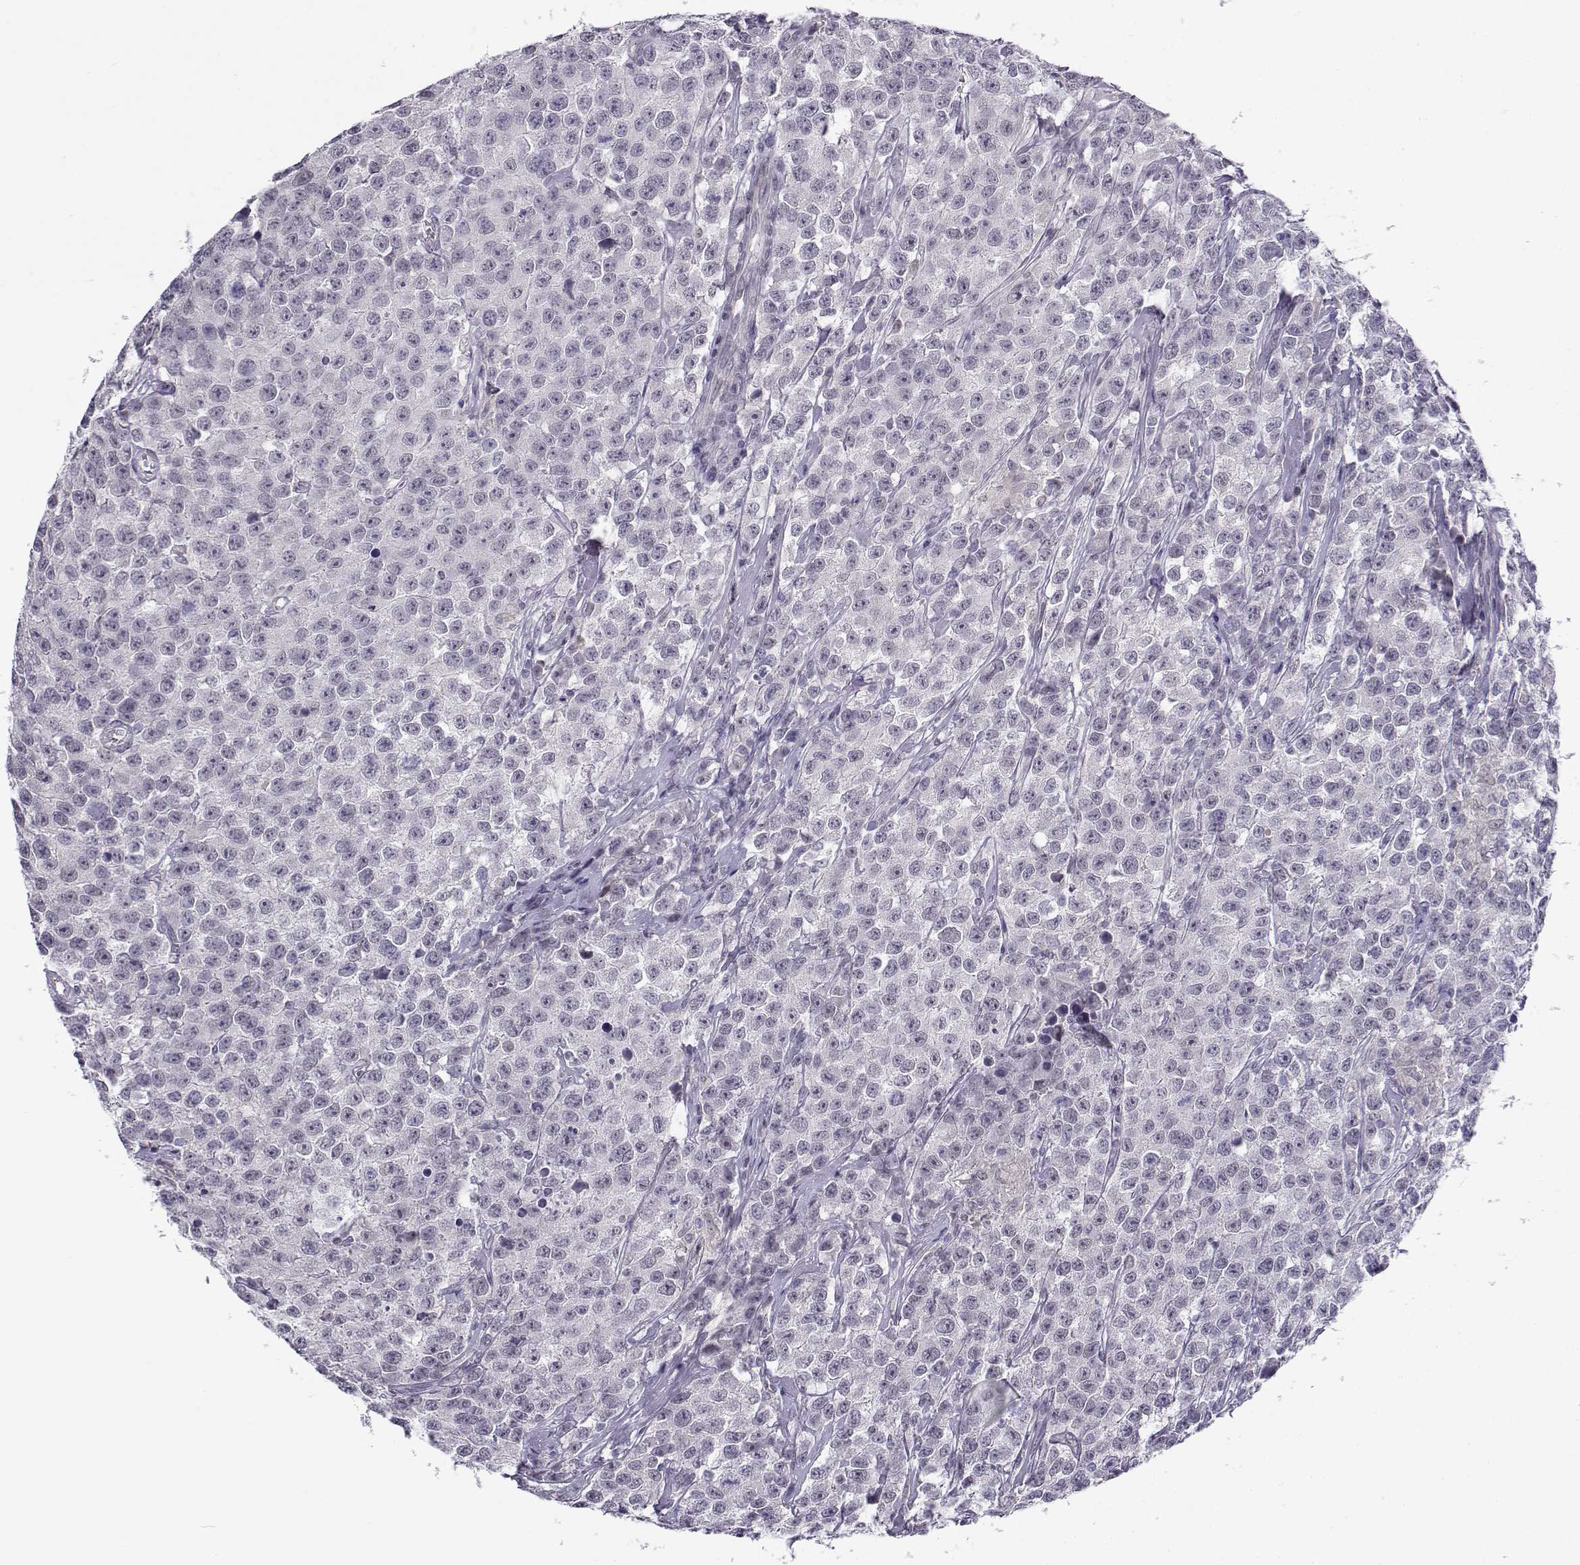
{"staining": {"intensity": "negative", "quantity": "none", "location": "none"}, "tissue": "testis cancer", "cell_type": "Tumor cells", "image_type": "cancer", "snomed": [{"axis": "morphology", "description": "Seminoma, NOS"}, {"axis": "topography", "description": "Testis"}], "caption": "IHC image of neoplastic tissue: seminoma (testis) stained with DAB (3,3'-diaminobenzidine) exhibits no significant protein expression in tumor cells. (DAB (3,3'-diaminobenzidine) immunohistochemistry (IHC) visualized using brightfield microscopy, high magnification).", "gene": "C16orf86", "patient": {"sex": "male", "age": 59}}